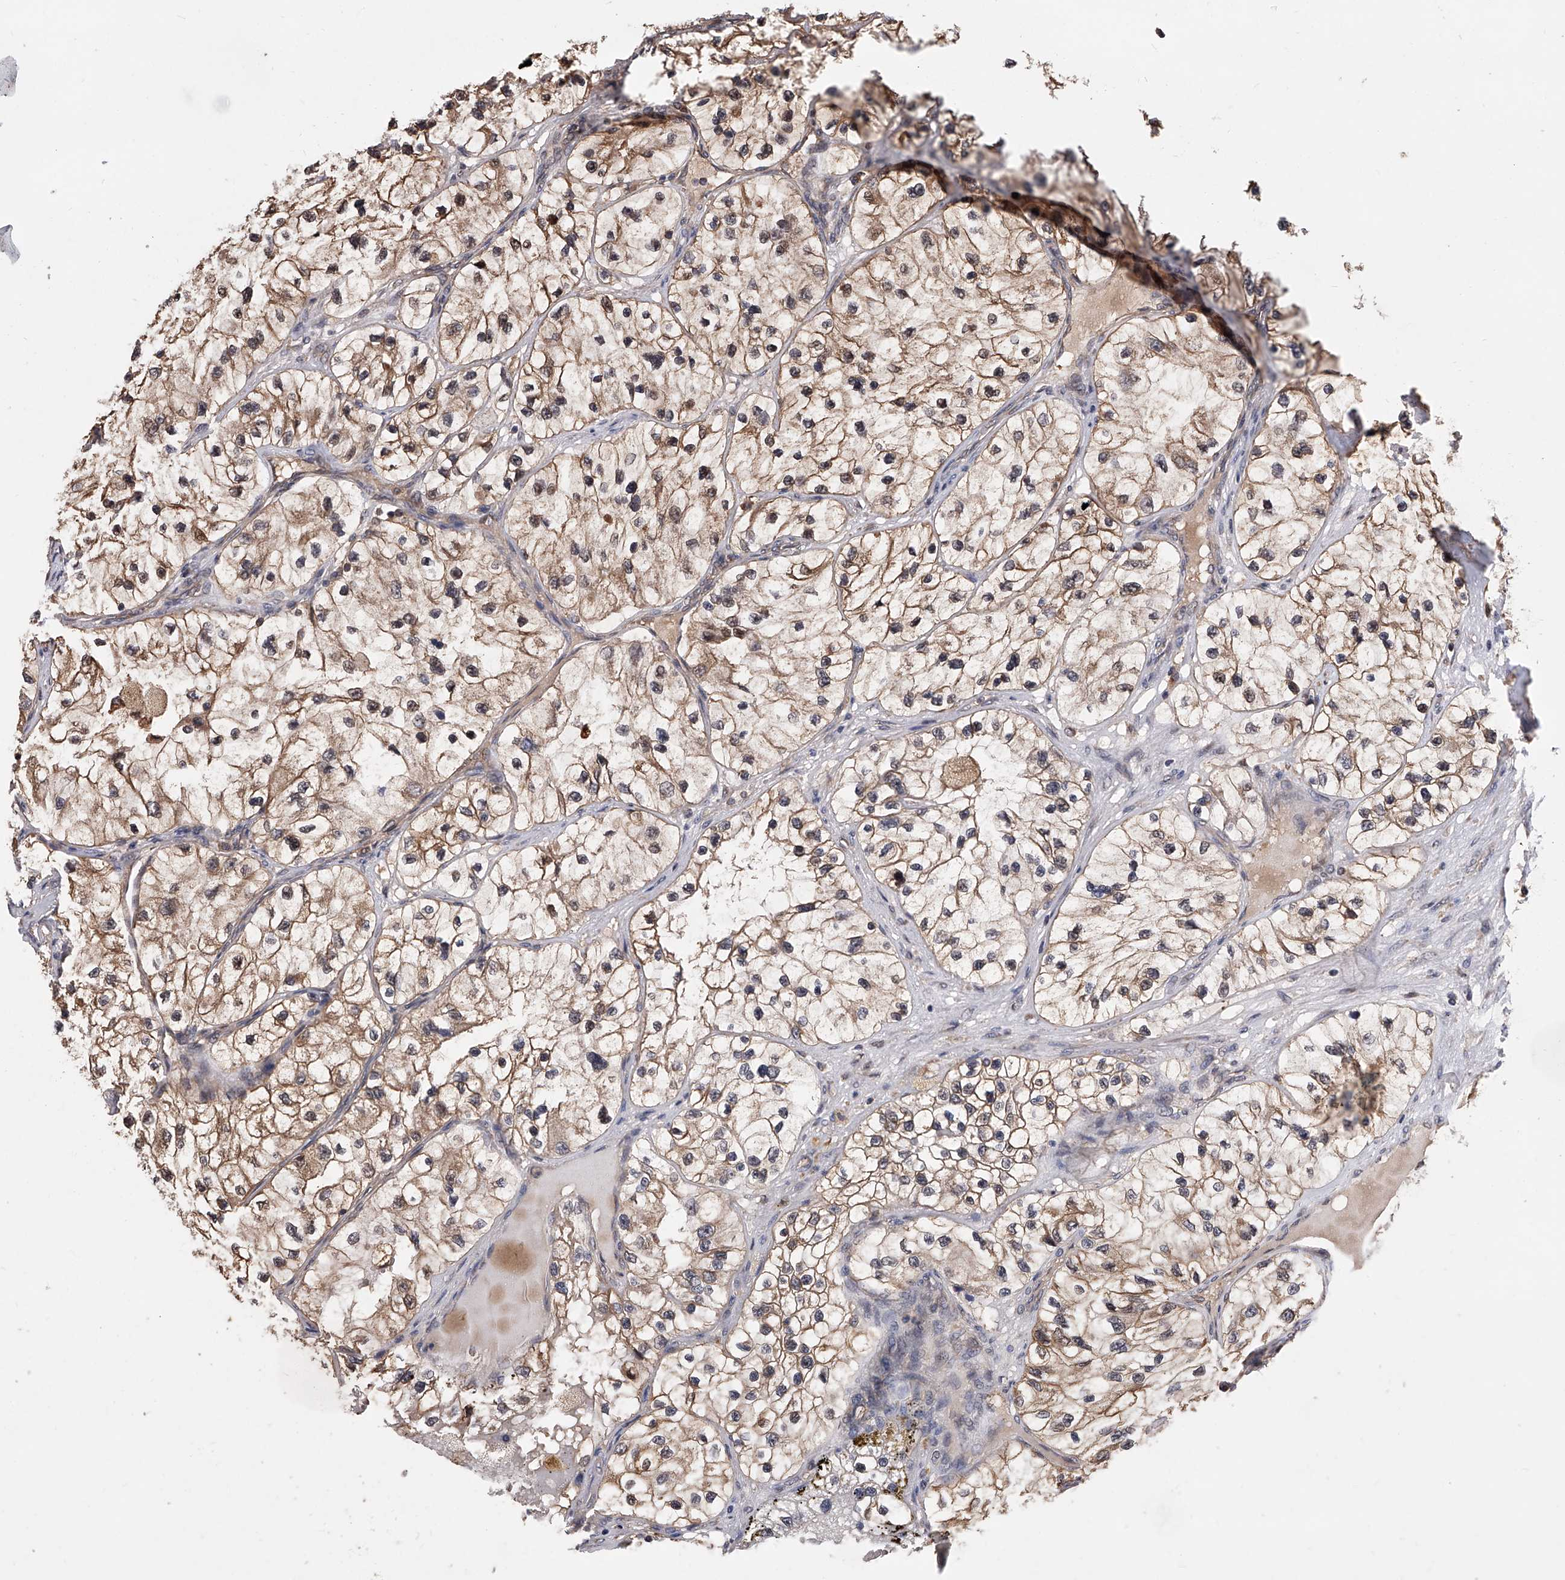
{"staining": {"intensity": "moderate", "quantity": ">75%", "location": "cytoplasmic/membranous"}, "tissue": "renal cancer", "cell_type": "Tumor cells", "image_type": "cancer", "snomed": [{"axis": "morphology", "description": "Adenocarcinoma, NOS"}, {"axis": "topography", "description": "Kidney"}], "caption": "The micrograph demonstrates a brown stain indicating the presence of a protein in the cytoplasmic/membranous of tumor cells in renal cancer (adenocarcinoma).", "gene": "GMDS", "patient": {"sex": "female", "age": 57}}